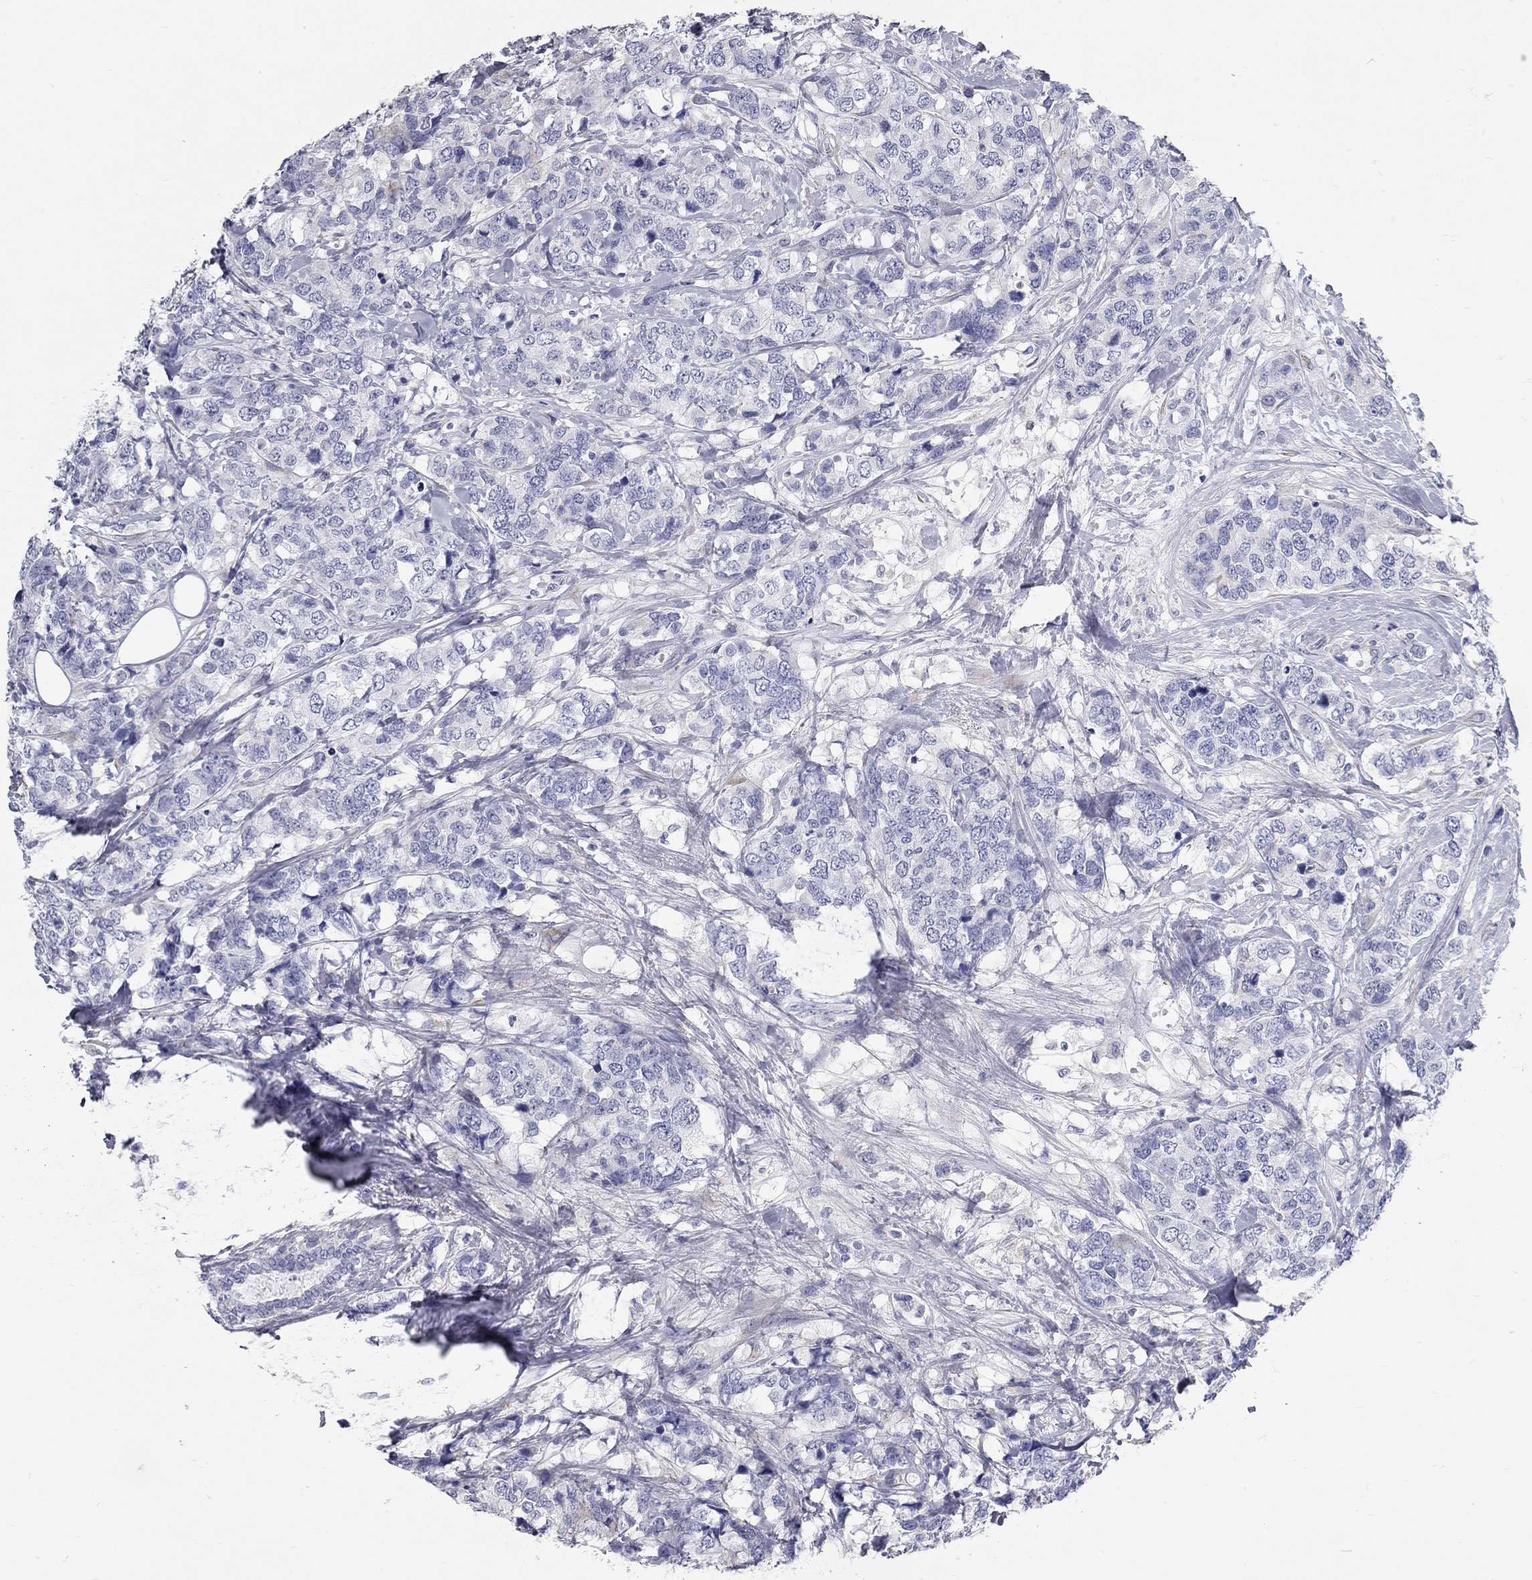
{"staining": {"intensity": "negative", "quantity": "none", "location": "none"}, "tissue": "breast cancer", "cell_type": "Tumor cells", "image_type": "cancer", "snomed": [{"axis": "morphology", "description": "Lobular carcinoma"}, {"axis": "topography", "description": "Breast"}], "caption": "The histopathology image reveals no significant expression in tumor cells of breast cancer. The staining is performed using DAB brown chromogen with nuclei counter-stained in using hematoxylin.", "gene": "XAGE2", "patient": {"sex": "female", "age": 59}}